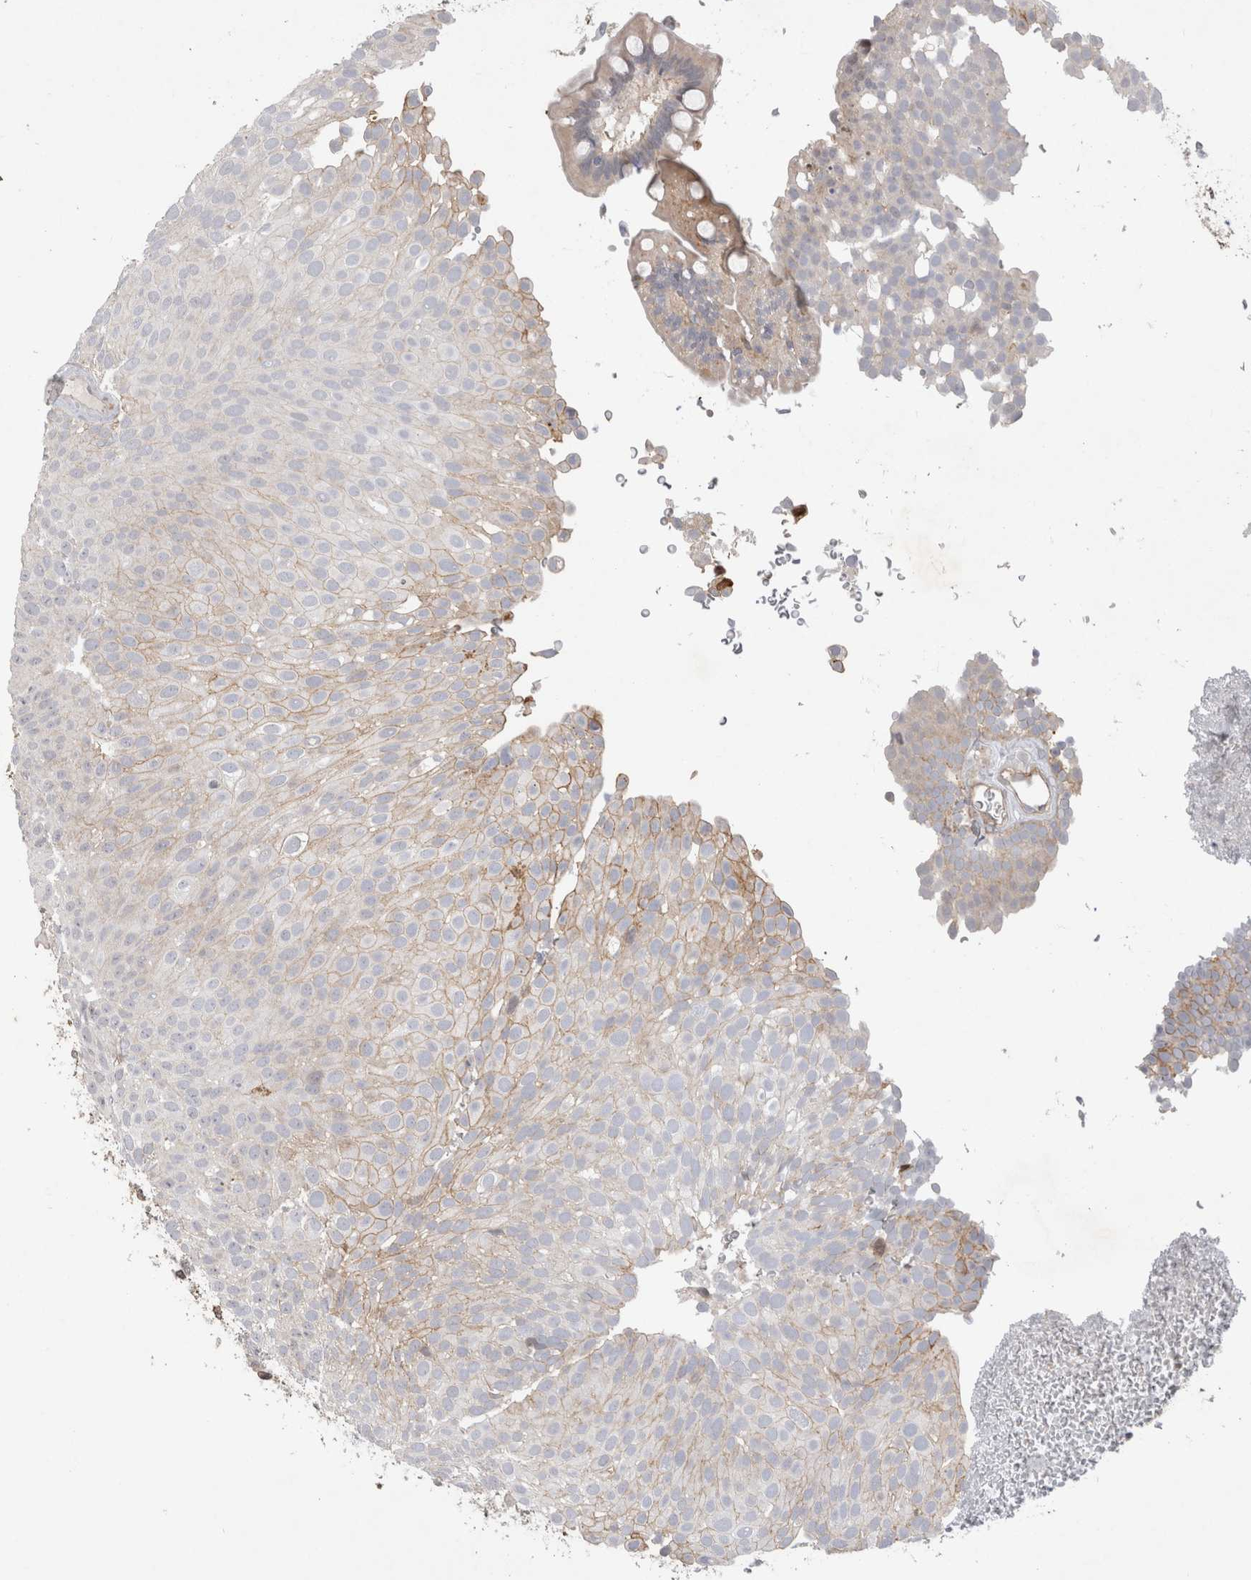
{"staining": {"intensity": "weak", "quantity": "<25%", "location": "cytoplasmic/membranous"}, "tissue": "urothelial cancer", "cell_type": "Tumor cells", "image_type": "cancer", "snomed": [{"axis": "morphology", "description": "Urothelial carcinoma, Low grade"}, {"axis": "topography", "description": "Urinary bladder"}], "caption": "The immunohistochemistry (IHC) histopathology image has no significant expression in tumor cells of low-grade urothelial carcinoma tissue.", "gene": "TCF4", "patient": {"sex": "male", "age": 78}}